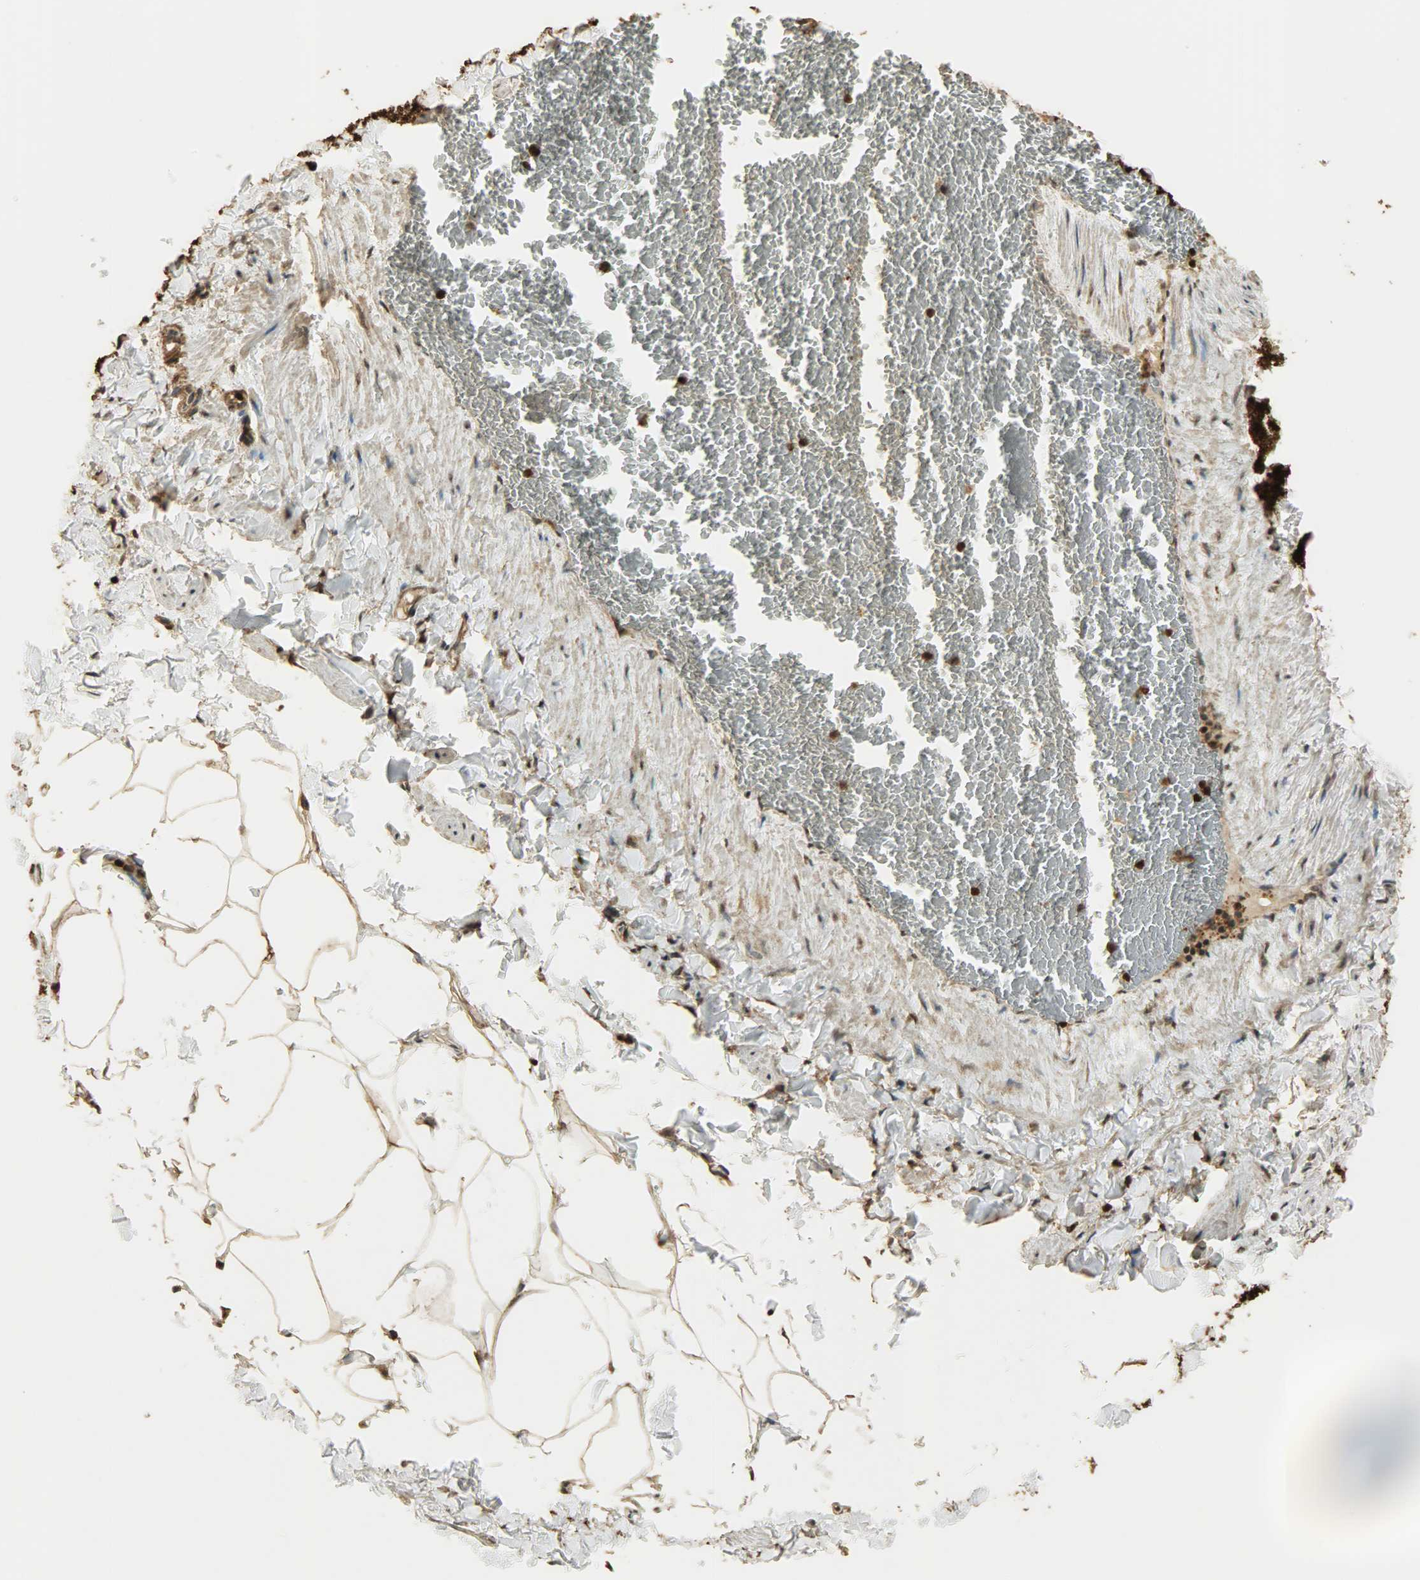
{"staining": {"intensity": "moderate", "quantity": ">75%", "location": "cytoplasmic/membranous,nuclear"}, "tissue": "adipose tissue", "cell_type": "Adipocytes", "image_type": "normal", "snomed": [{"axis": "morphology", "description": "Normal tissue, NOS"}, {"axis": "topography", "description": "Vascular tissue"}], "caption": "Immunohistochemical staining of unremarkable adipose tissue shows moderate cytoplasmic/membranous,nuclear protein expression in about >75% of adipocytes.", "gene": "YWHAZ", "patient": {"sex": "male", "age": 41}}